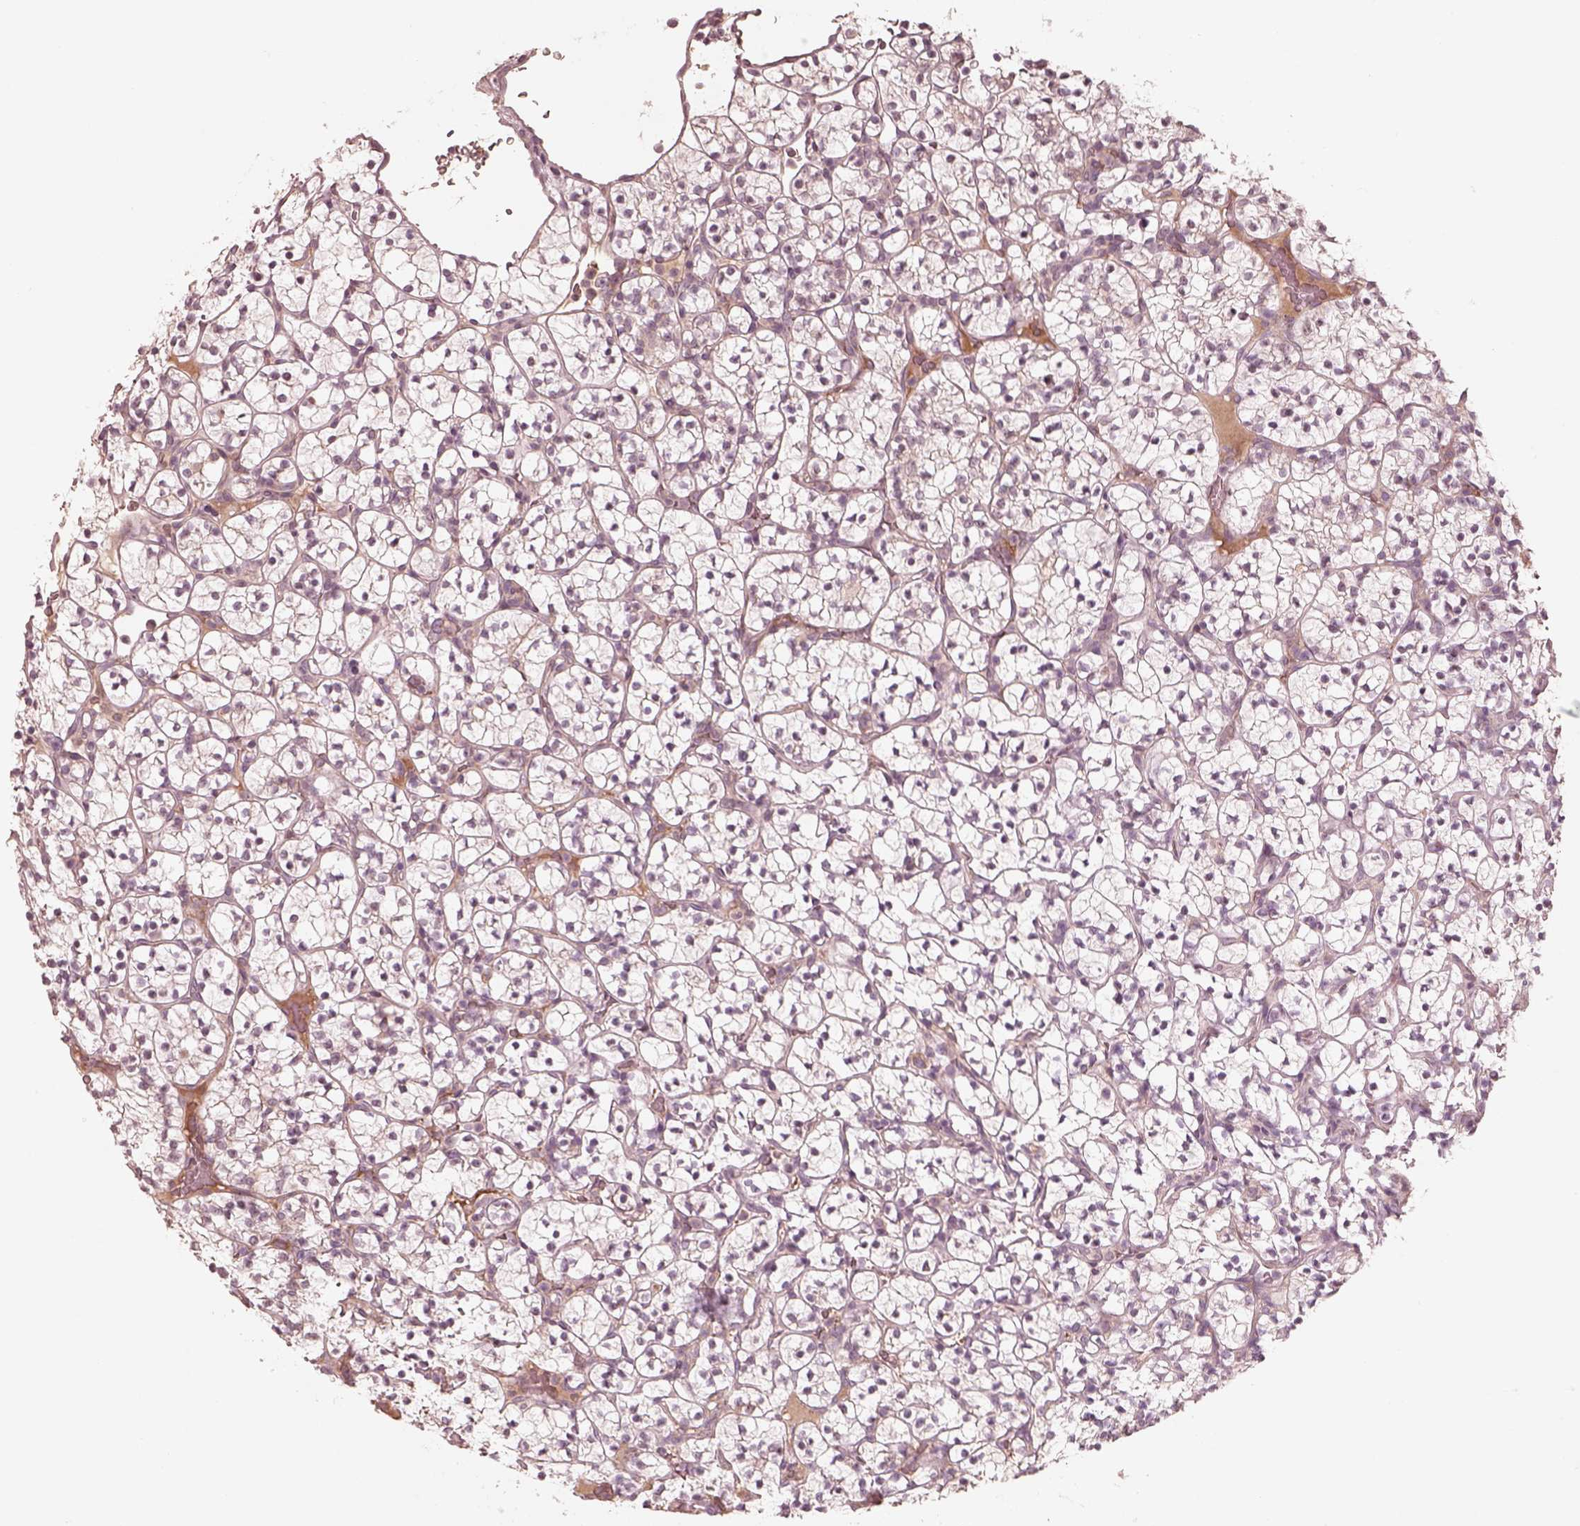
{"staining": {"intensity": "negative", "quantity": "none", "location": "none"}, "tissue": "renal cancer", "cell_type": "Tumor cells", "image_type": "cancer", "snomed": [{"axis": "morphology", "description": "Adenocarcinoma, NOS"}, {"axis": "topography", "description": "Kidney"}], "caption": "Renal cancer was stained to show a protein in brown. There is no significant staining in tumor cells. The staining was performed using DAB to visualize the protein expression in brown, while the nuclei were stained in blue with hematoxylin (Magnification: 20x).", "gene": "RAB3C", "patient": {"sex": "female", "age": 89}}